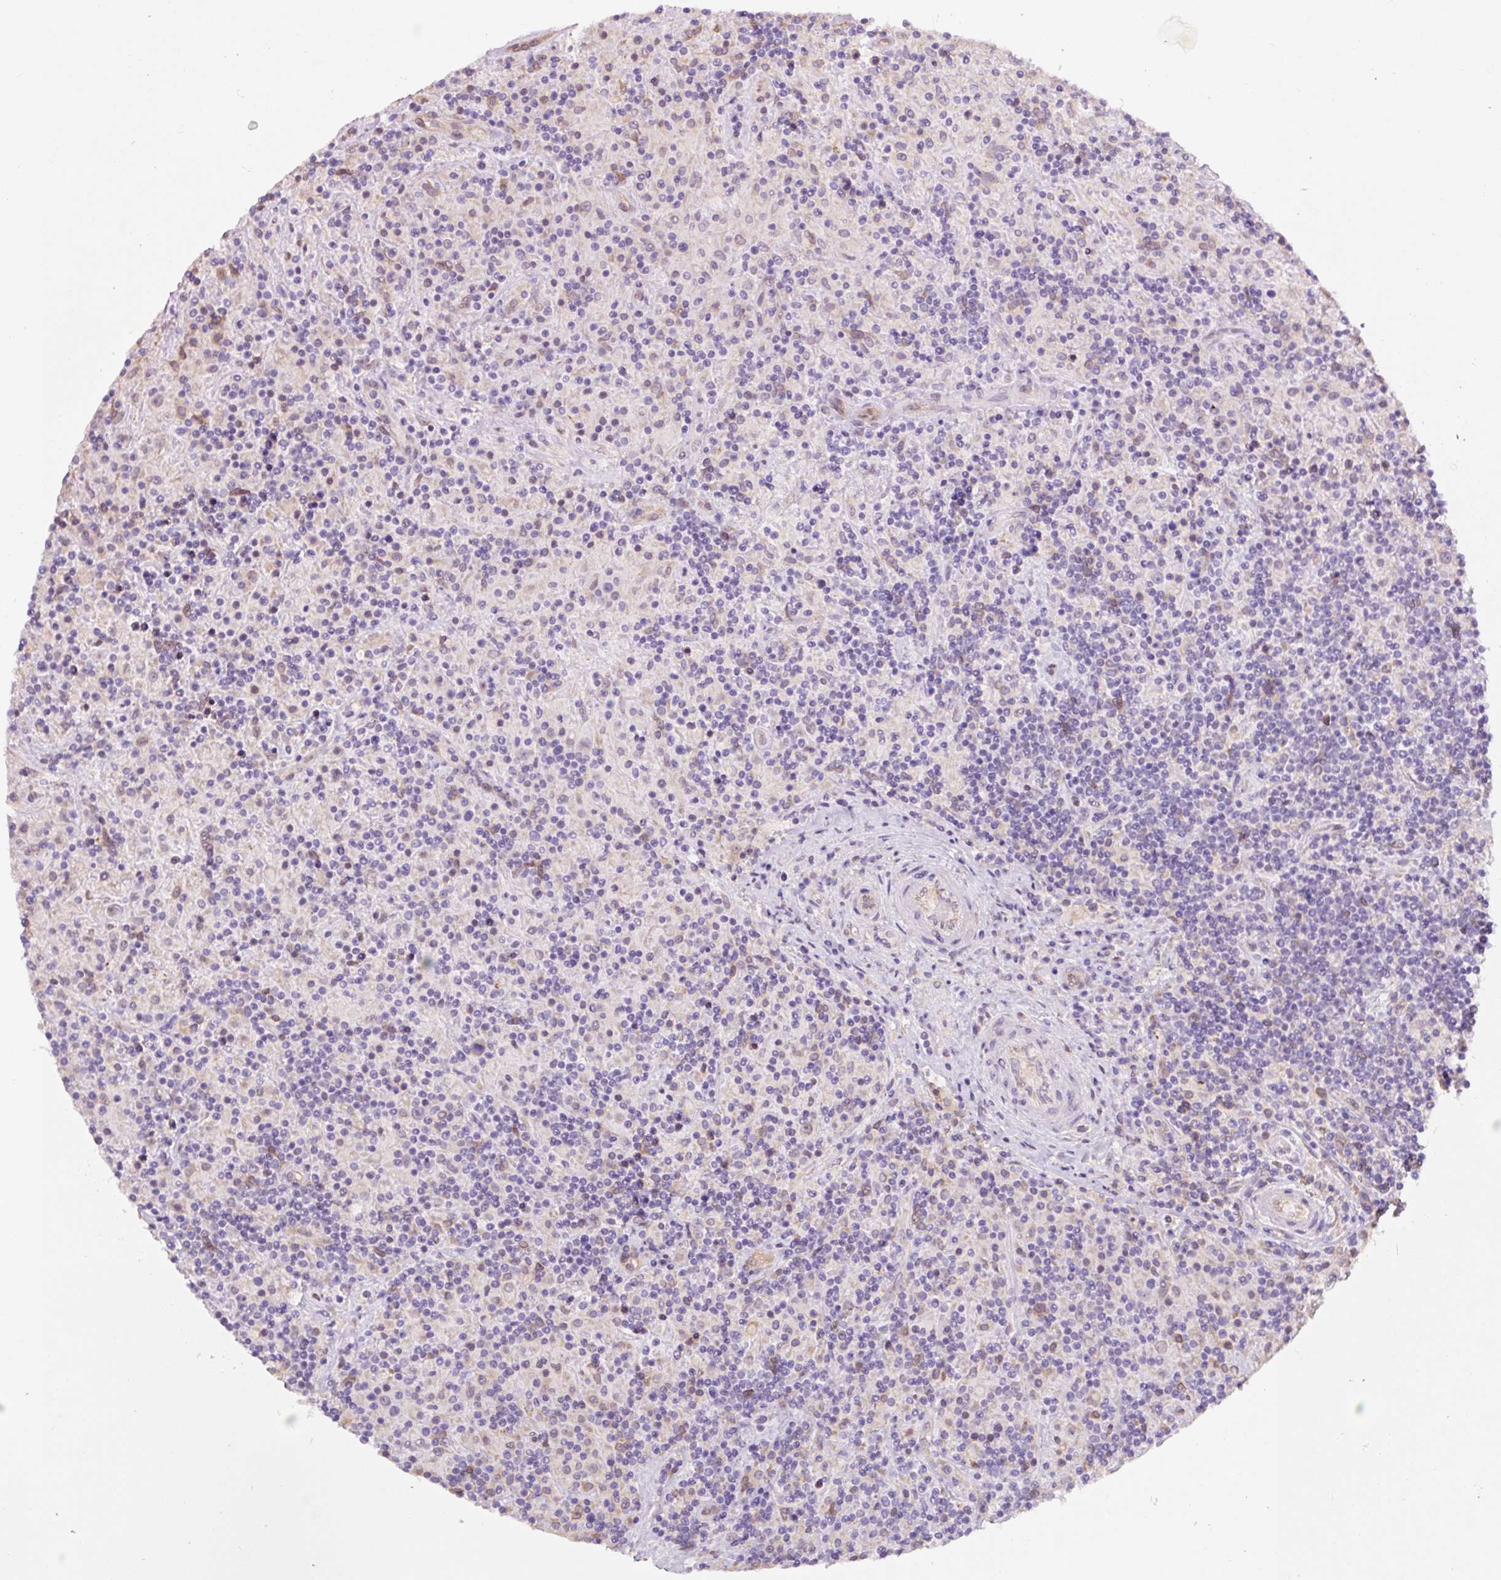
{"staining": {"intensity": "negative", "quantity": "none", "location": "none"}, "tissue": "lymphoma", "cell_type": "Tumor cells", "image_type": "cancer", "snomed": [{"axis": "morphology", "description": "Hodgkin's disease, NOS"}, {"axis": "topography", "description": "Lymph node"}], "caption": "Protein analysis of lymphoma demonstrates no significant expression in tumor cells.", "gene": "ASRGL1", "patient": {"sex": "male", "age": 70}}